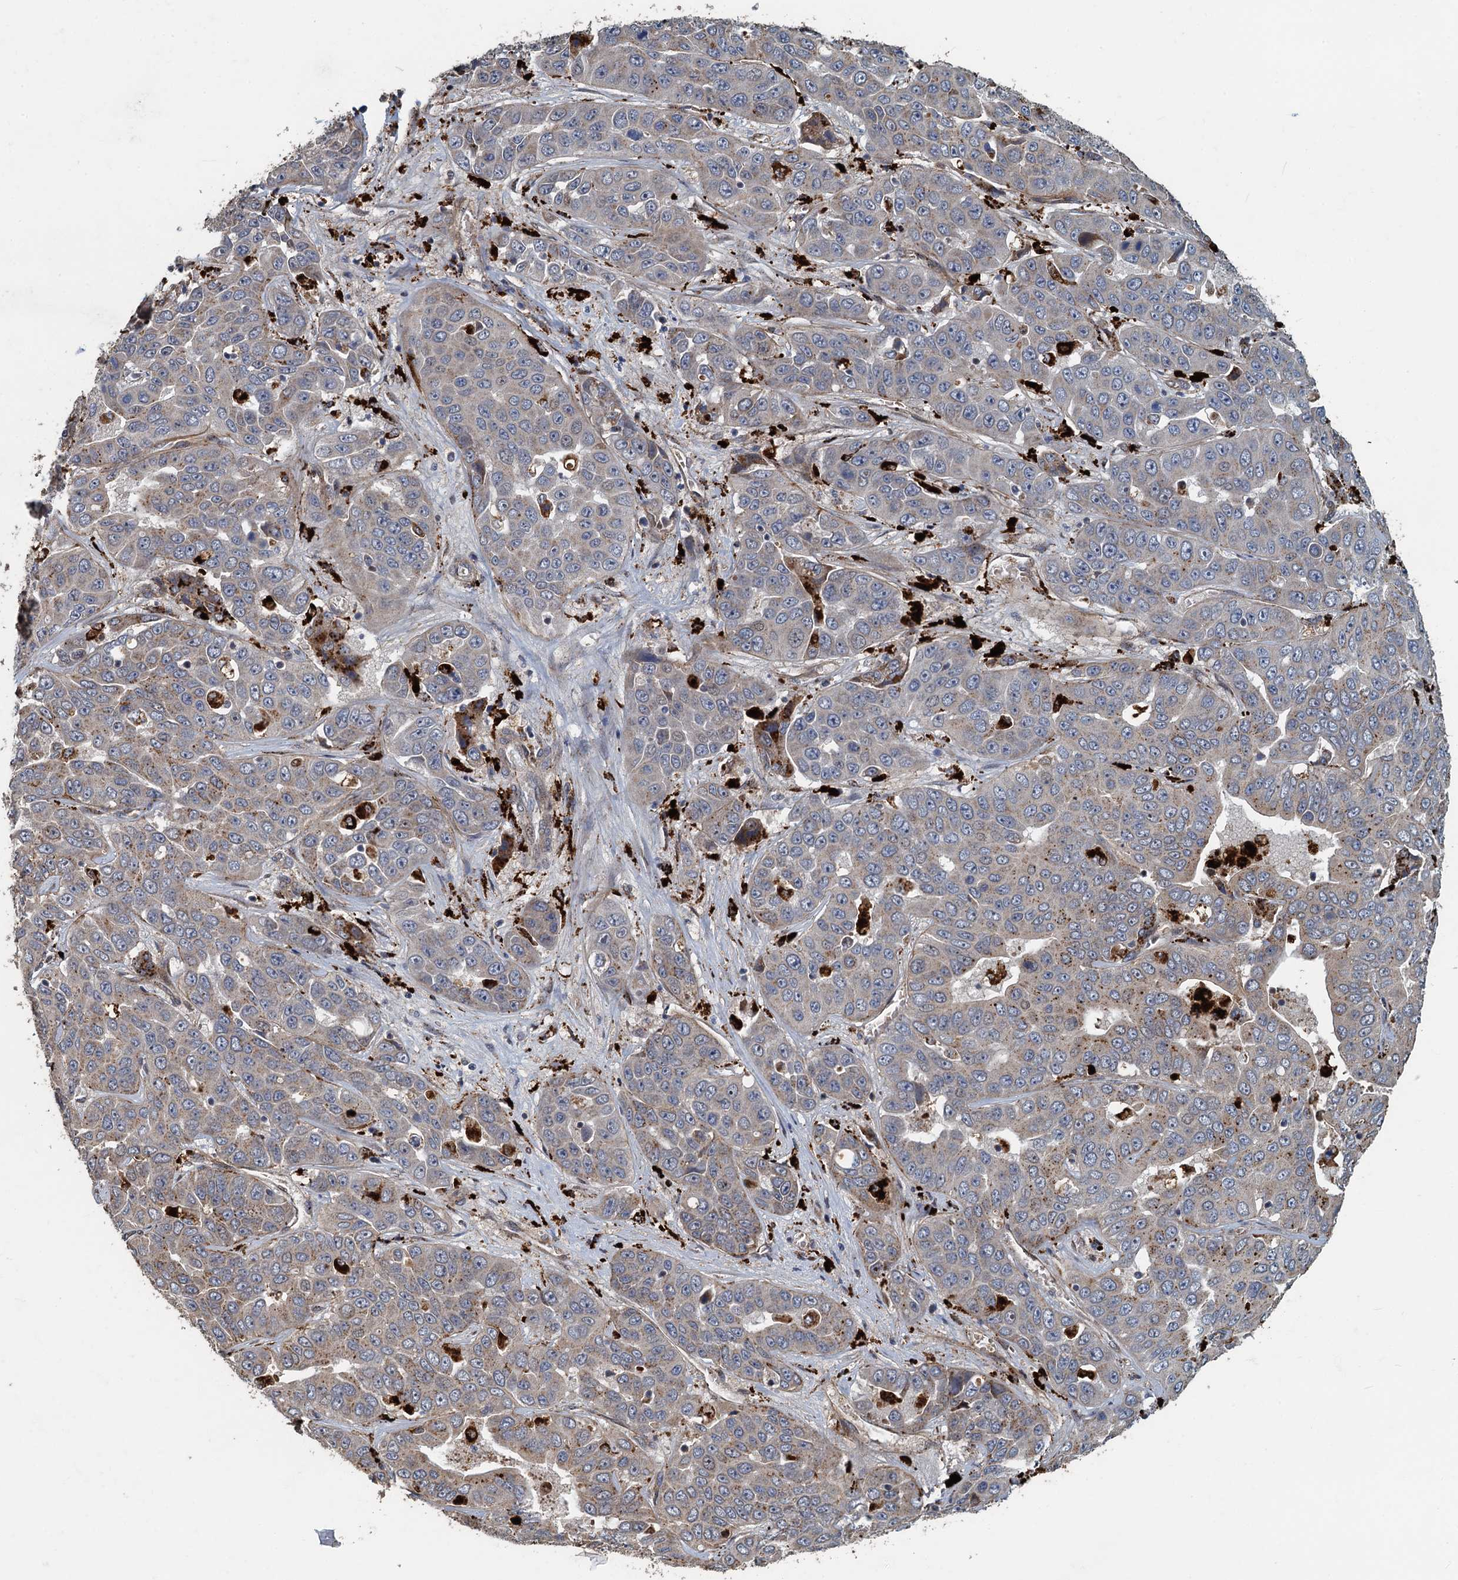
{"staining": {"intensity": "negative", "quantity": "none", "location": "none"}, "tissue": "liver cancer", "cell_type": "Tumor cells", "image_type": "cancer", "snomed": [{"axis": "morphology", "description": "Cholangiocarcinoma"}, {"axis": "topography", "description": "Liver"}], "caption": "An image of human liver cancer (cholangiocarcinoma) is negative for staining in tumor cells. Nuclei are stained in blue.", "gene": "AGRN", "patient": {"sex": "female", "age": 52}}